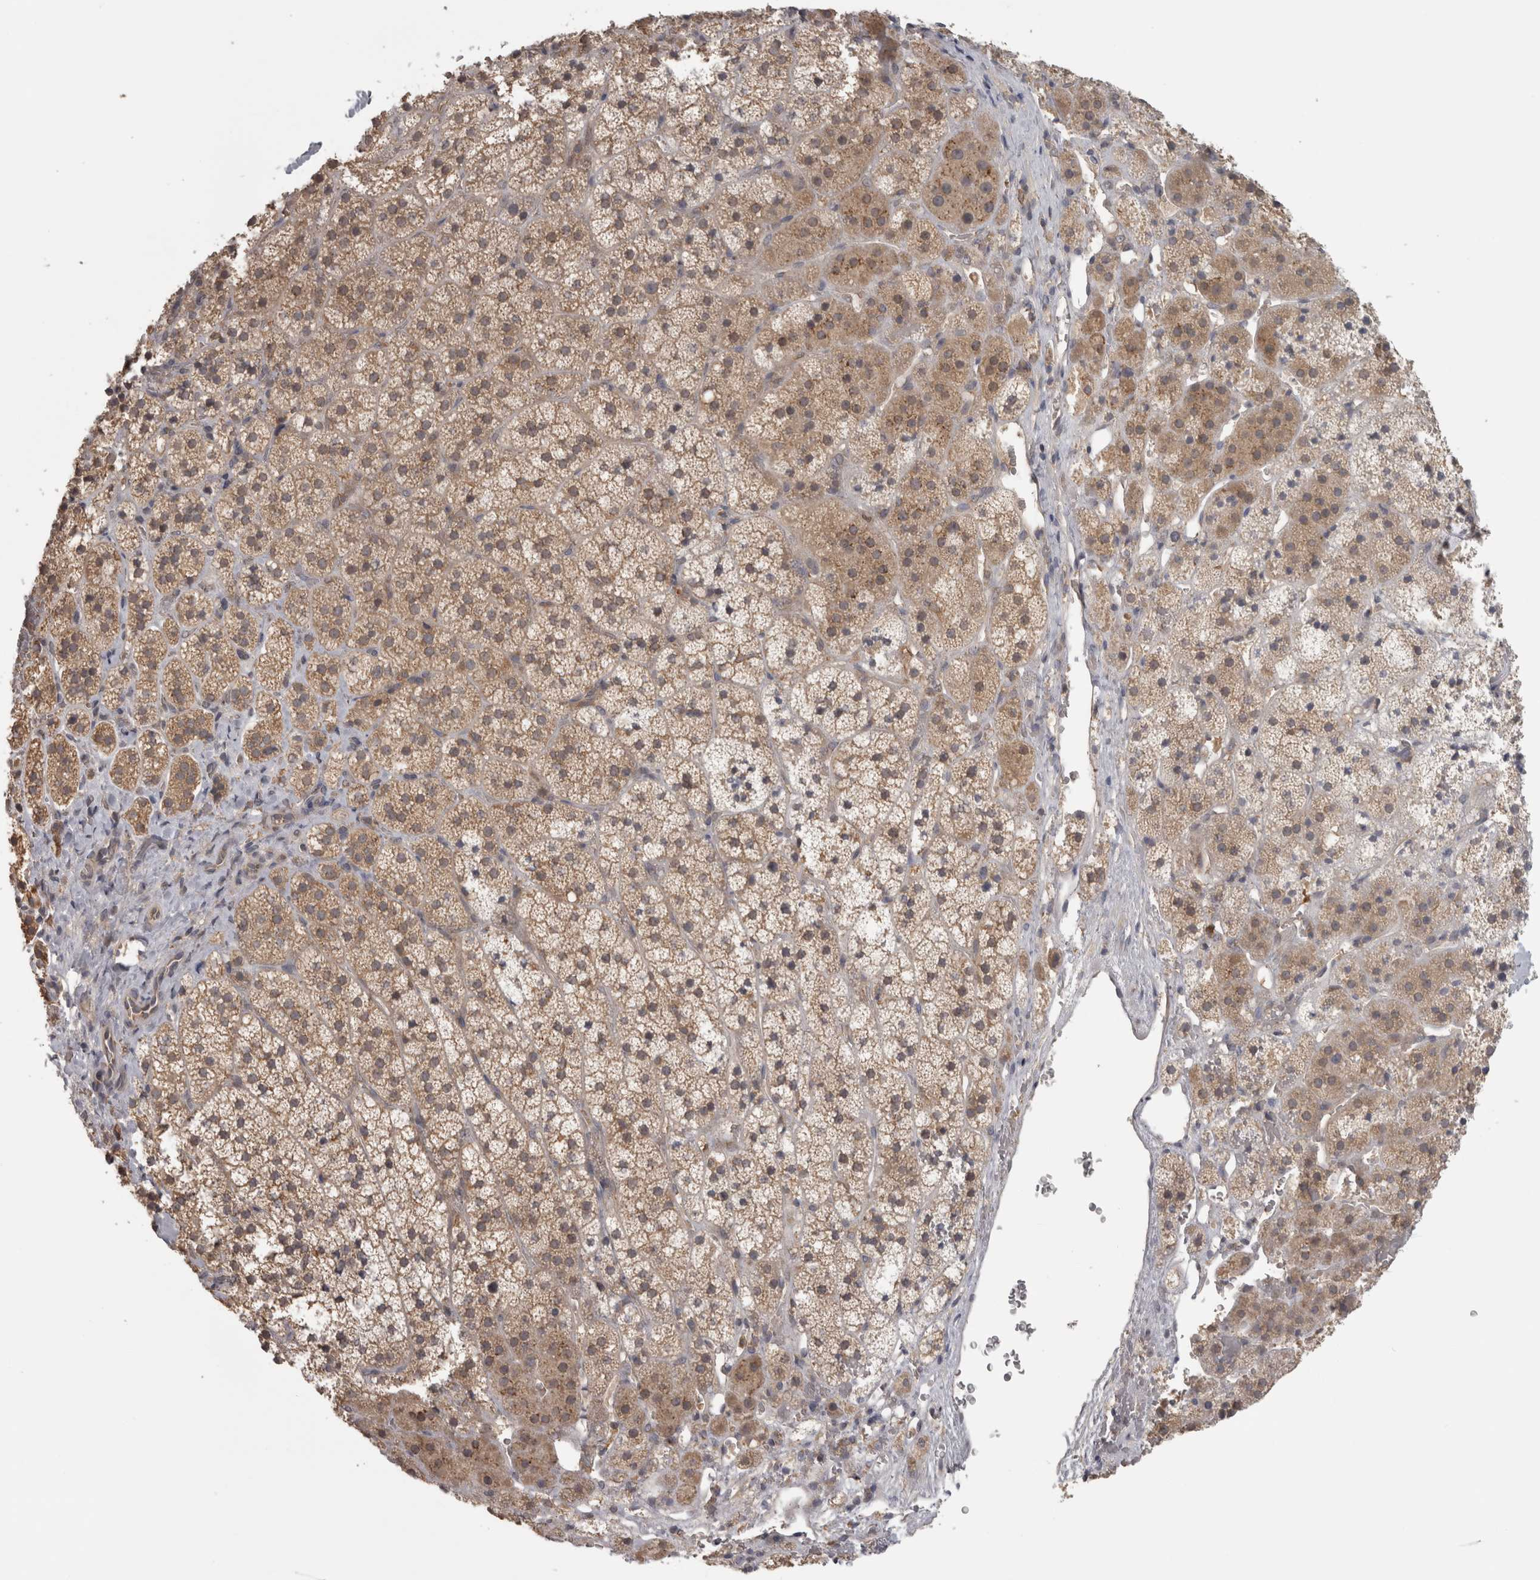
{"staining": {"intensity": "moderate", "quantity": ">75%", "location": "cytoplasmic/membranous"}, "tissue": "adrenal gland", "cell_type": "Glandular cells", "image_type": "normal", "snomed": [{"axis": "morphology", "description": "Normal tissue, NOS"}, {"axis": "topography", "description": "Adrenal gland"}], "caption": "Immunohistochemical staining of benign human adrenal gland shows medium levels of moderate cytoplasmic/membranous positivity in approximately >75% of glandular cells.", "gene": "MICU3", "patient": {"sex": "female", "age": 44}}